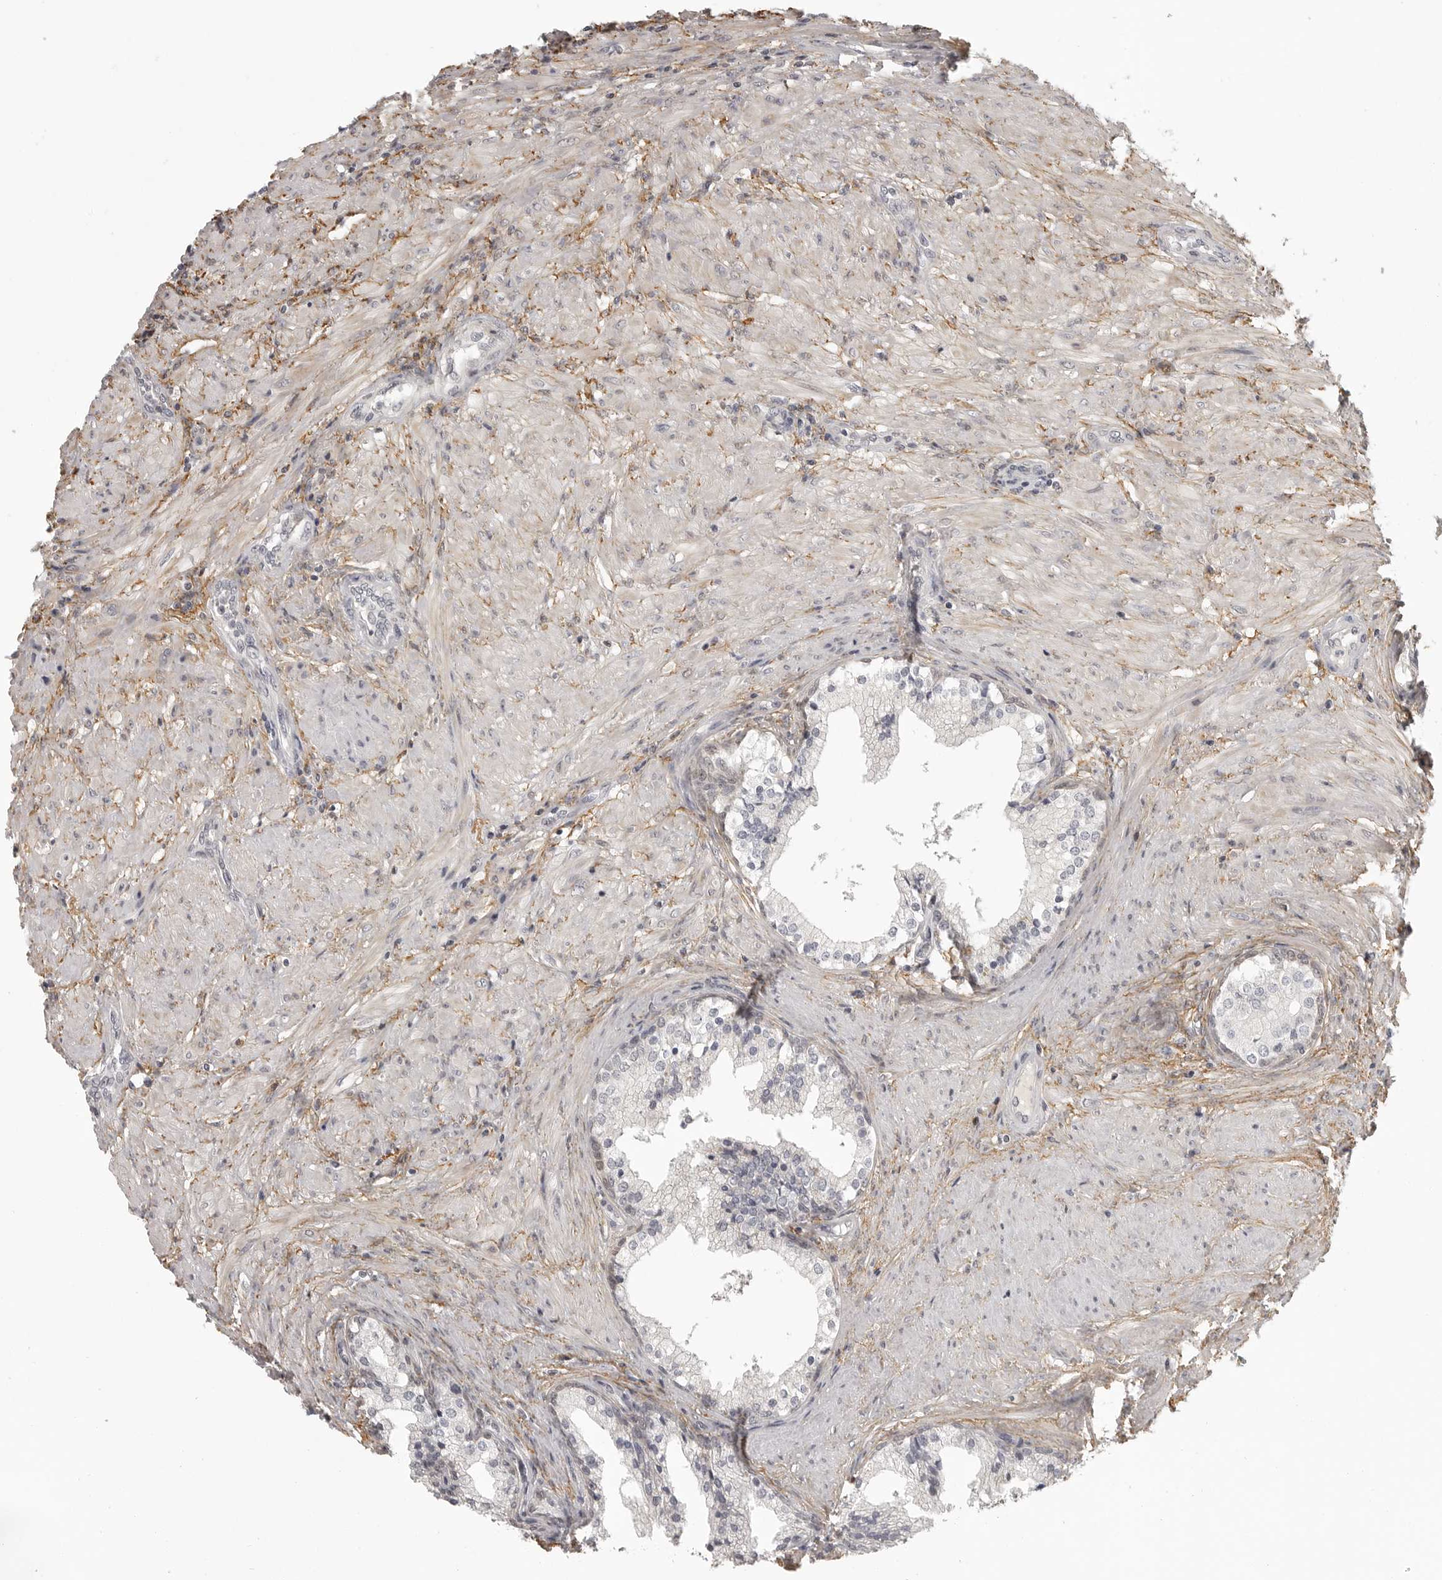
{"staining": {"intensity": "negative", "quantity": "none", "location": "none"}, "tissue": "prostate cancer", "cell_type": "Tumor cells", "image_type": "cancer", "snomed": [{"axis": "morphology", "description": "Adenocarcinoma, High grade"}, {"axis": "topography", "description": "Prostate"}], "caption": "Immunohistochemical staining of human prostate cancer shows no significant positivity in tumor cells.", "gene": "UROD", "patient": {"sex": "male", "age": 60}}